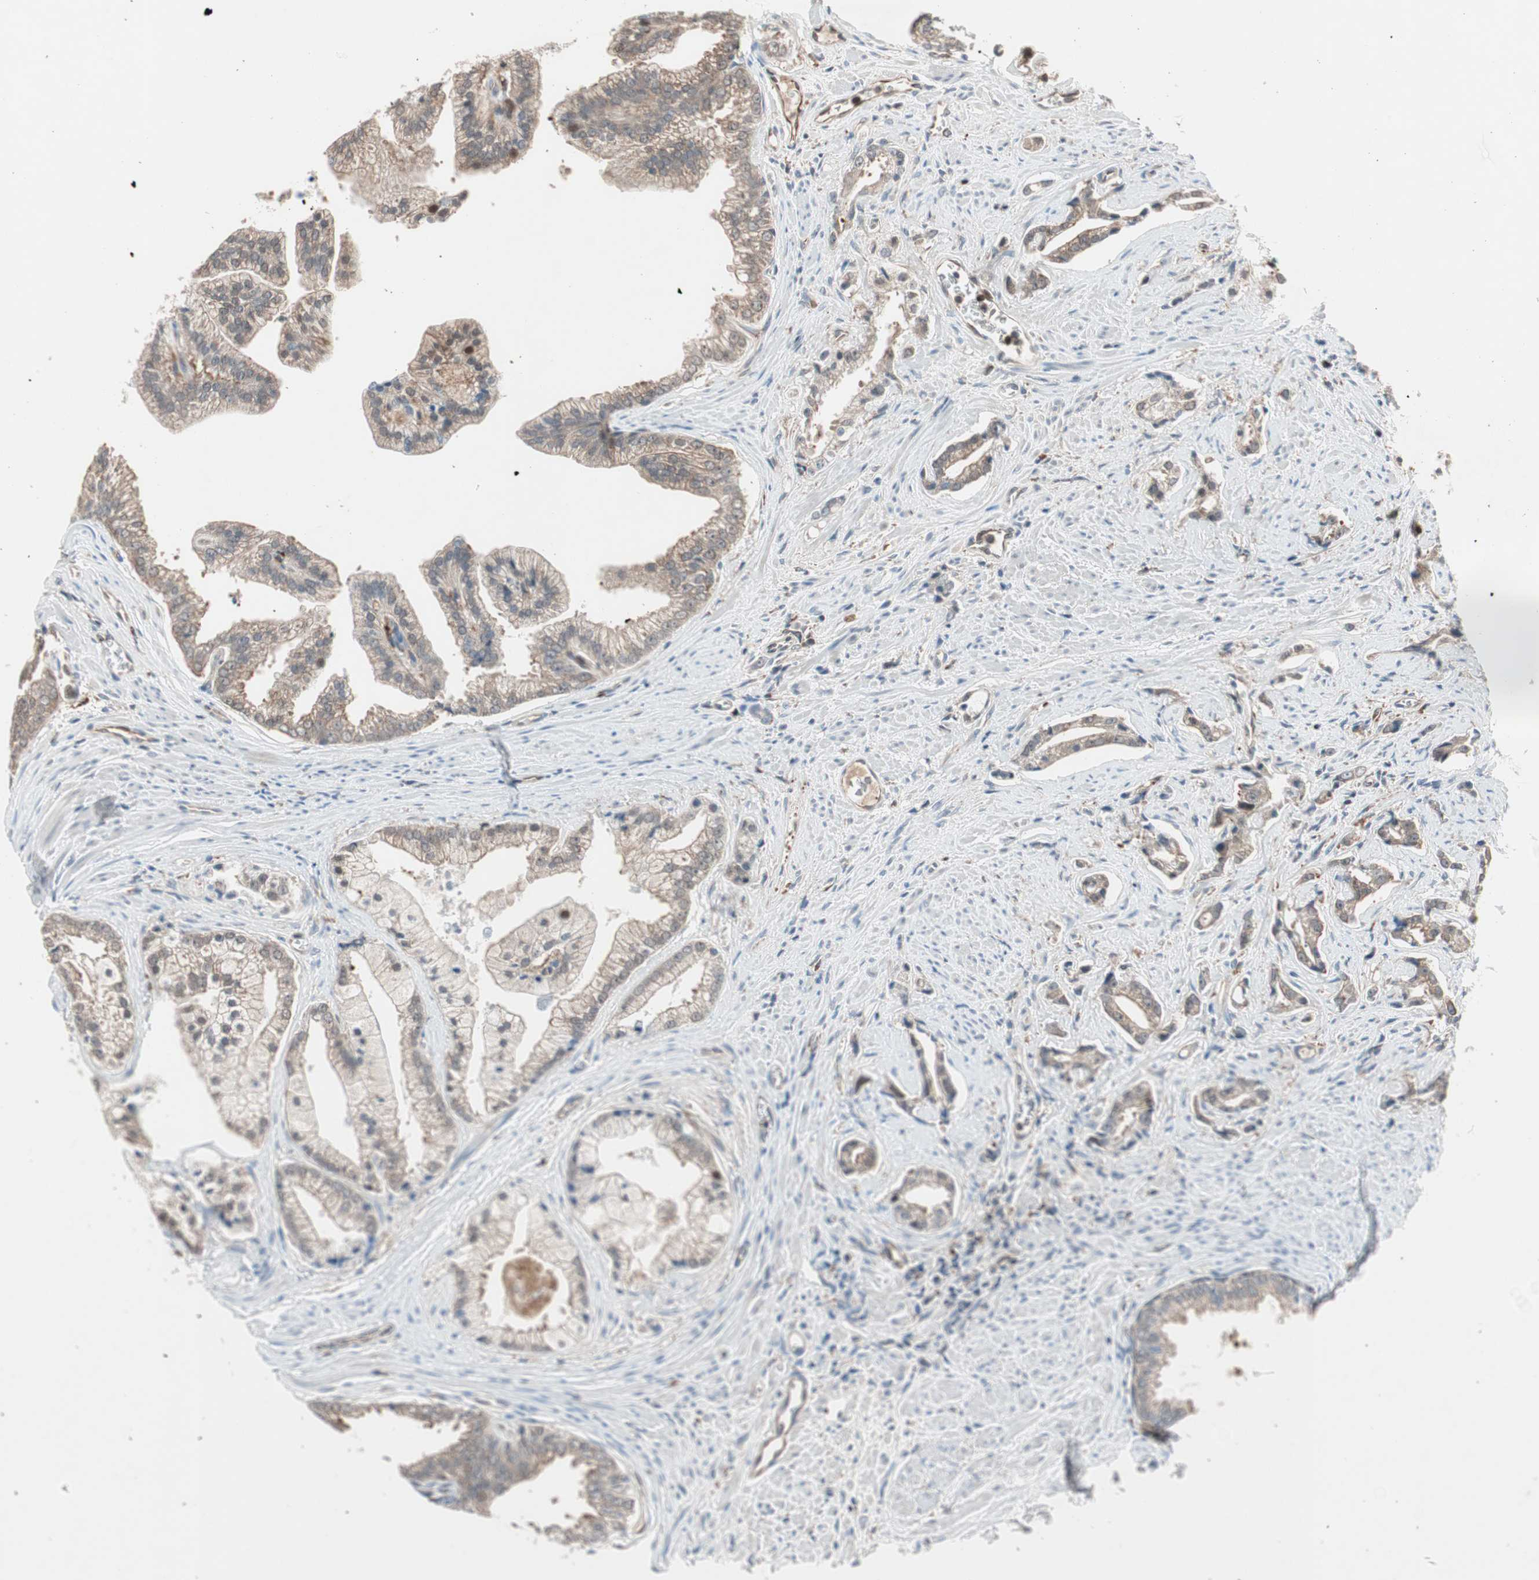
{"staining": {"intensity": "weak", "quantity": "<25%", "location": "cytoplasmic/membranous"}, "tissue": "prostate cancer", "cell_type": "Tumor cells", "image_type": "cancer", "snomed": [{"axis": "morphology", "description": "Adenocarcinoma, High grade"}, {"axis": "topography", "description": "Prostate"}], "caption": "Image shows no significant protein positivity in tumor cells of prostate cancer.", "gene": "PIK3R3", "patient": {"sex": "male", "age": 67}}